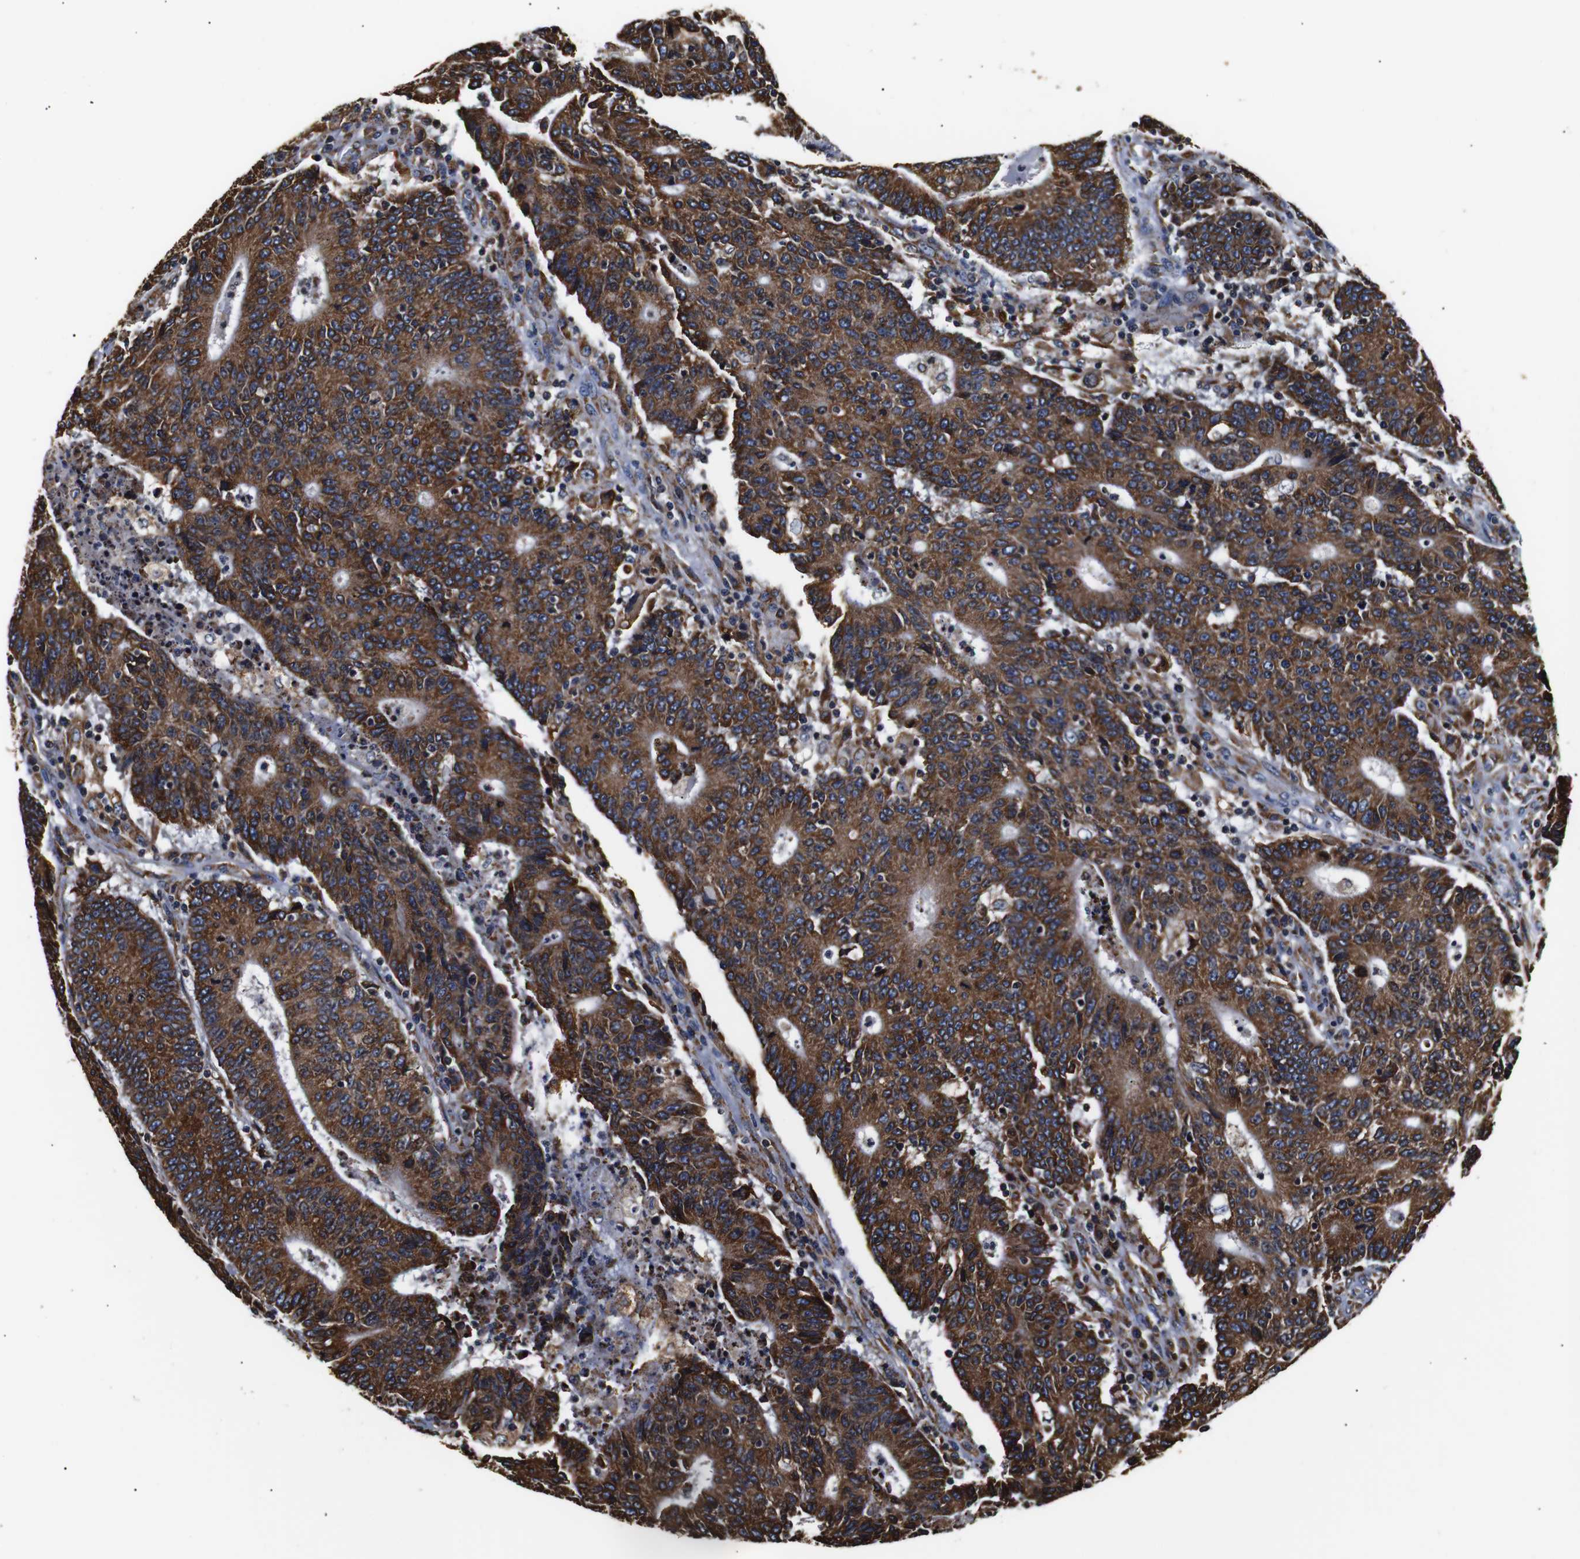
{"staining": {"intensity": "strong", "quantity": ">75%", "location": "cytoplasmic/membranous"}, "tissue": "colorectal cancer", "cell_type": "Tumor cells", "image_type": "cancer", "snomed": [{"axis": "morphology", "description": "Normal tissue, NOS"}, {"axis": "morphology", "description": "Adenocarcinoma, NOS"}, {"axis": "topography", "description": "Colon"}], "caption": "Immunohistochemistry staining of colorectal cancer, which demonstrates high levels of strong cytoplasmic/membranous staining in approximately >75% of tumor cells indicating strong cytoplasmic/membranous protein expression. The staining was performed using DAB (brown) for protein detection and nuclei were counterstained in hematoxylin (blue).", "gene": "HHIP", "patient": {"sex": "female", "age": 75}}